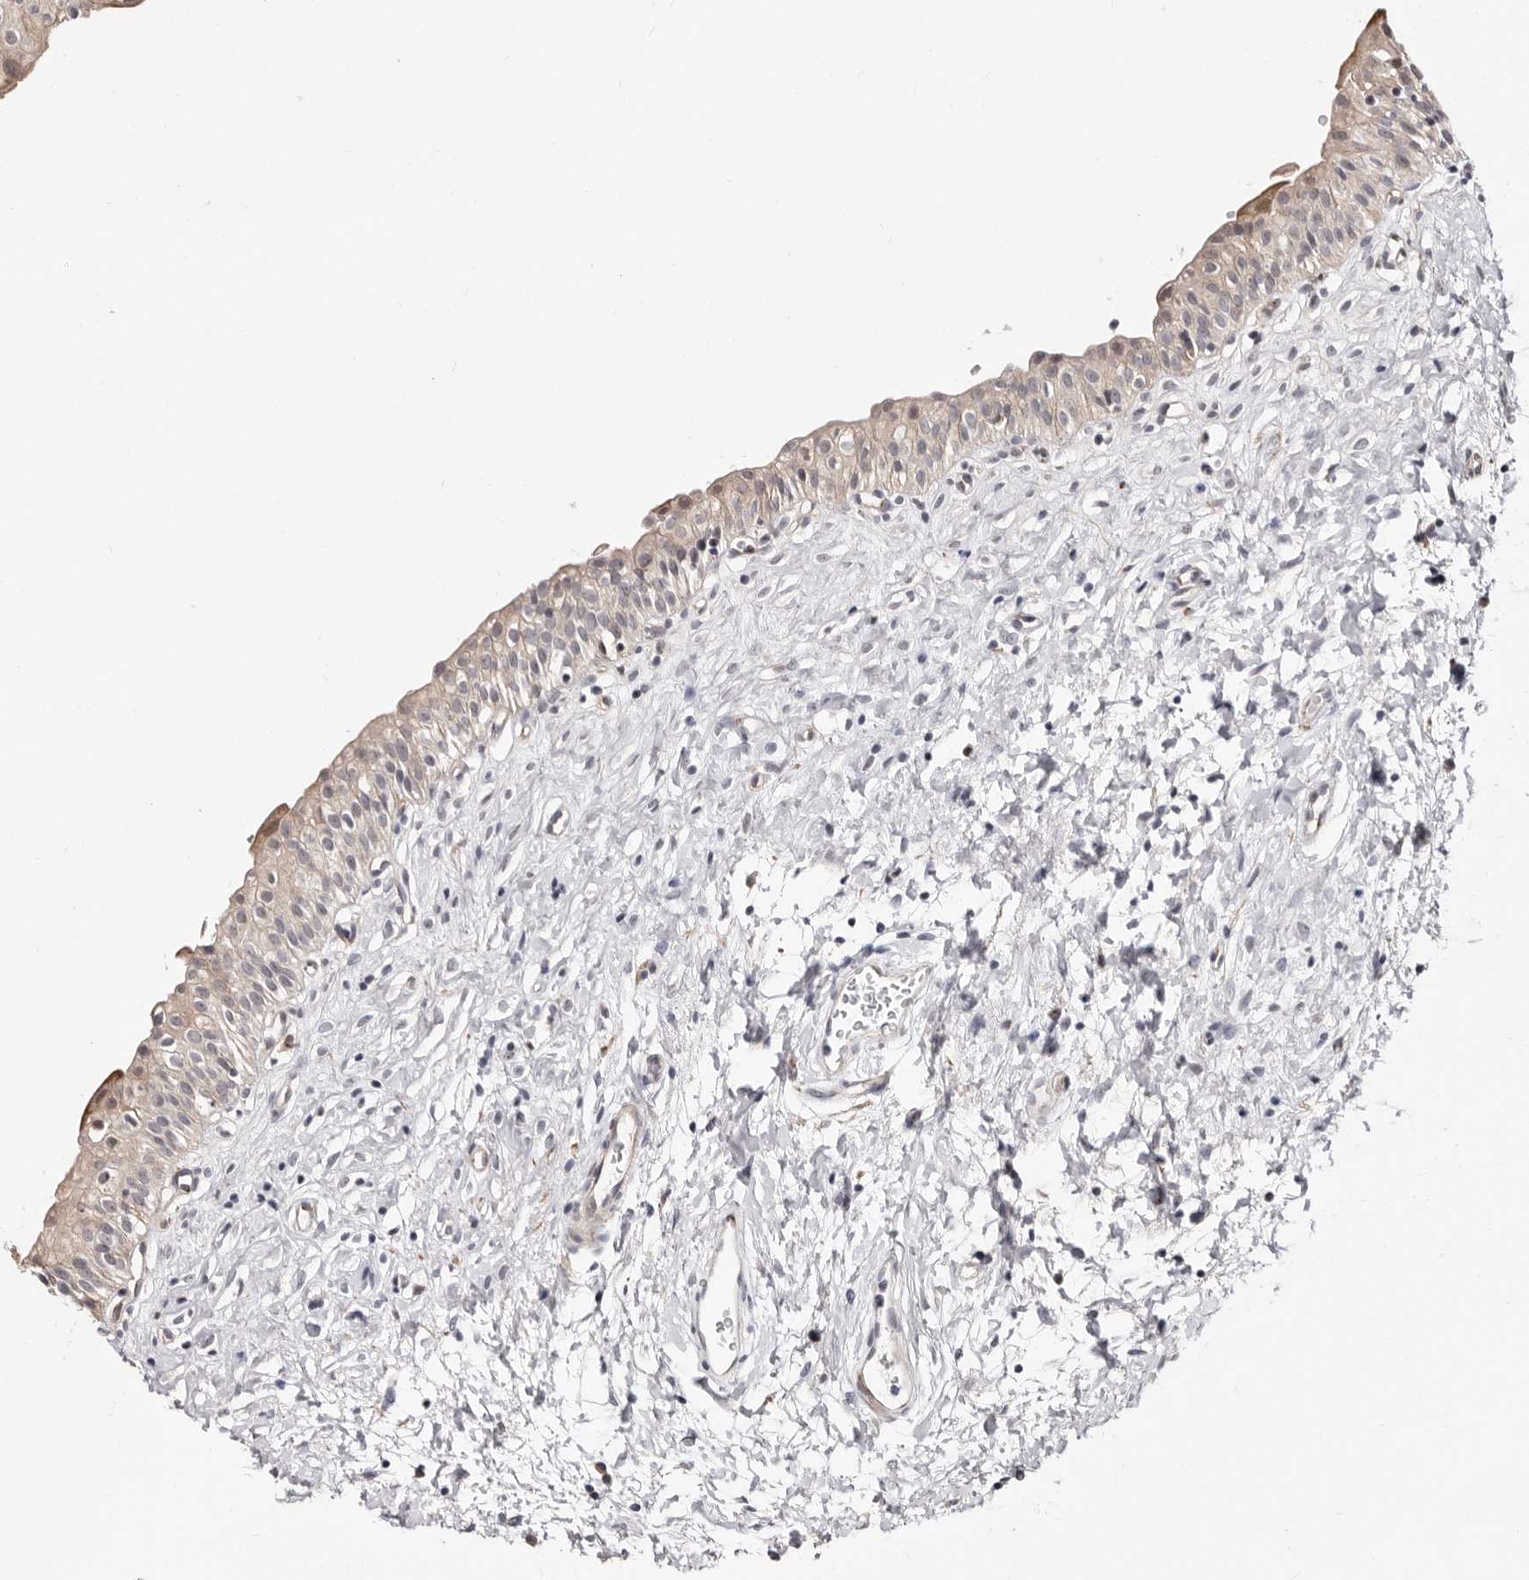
{"staining": {"intensity": "weak", "quantity": ">75%", "location": "cytoplasmic/membranous"}, "tissue": "urinary bladder", "cell_type": "Urothelial cells", "image_type": "normal", "snomed": [{"axis": "morphology", "description": "Normal tissue, NOS"}, {"axis": "topography", "description": "Urinary bladder"}], "caption": "Weak cytoplasmic/membranous protein positivity is identified in about >75% of urothelial cells in urinary bladder. (brown staining indicates protein expression, while blue staining denotes nuclei).", "gene": "KLHL4", "patient": {"sex": "male", "age": 51}}